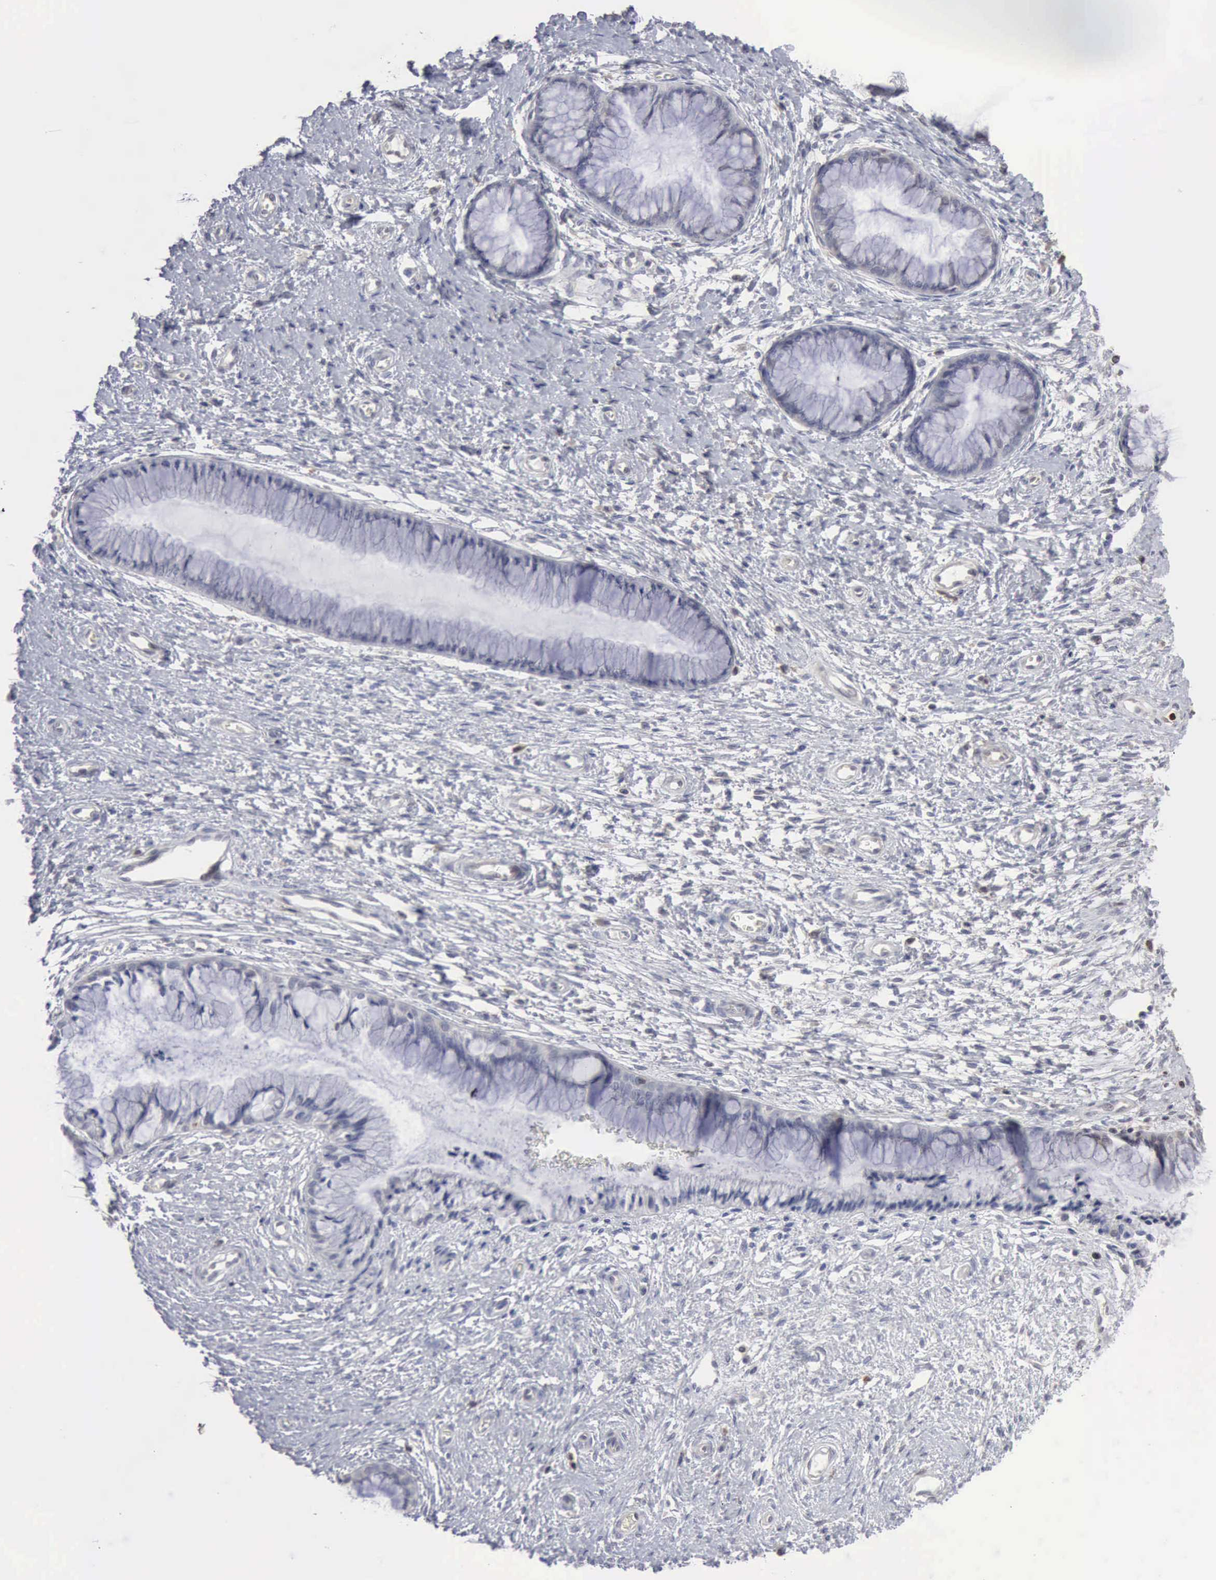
{"staining": {"intensity": "negative", "quantity": "none", "location": "none"}, "tissue": "cervix", "cell_type": "Glandular cells", "image_type": "normal", "snomed": [{"axis": "morphology", "description": "Normal tissue, NOS"}, {"axis": "topography", "description": "Cervix"}], "caption": "Immunohistochemistry image of normal cervix stained for a protein (brown), which exhibits no expression in glandular cells. The staining is performed using DAB (3,3'-diaminobenzidine) brown chromogen with nuclei counter-stained in using hematoxylin.", "gene": "STAT1", "patient": {"sex": "female", "age": 27}}